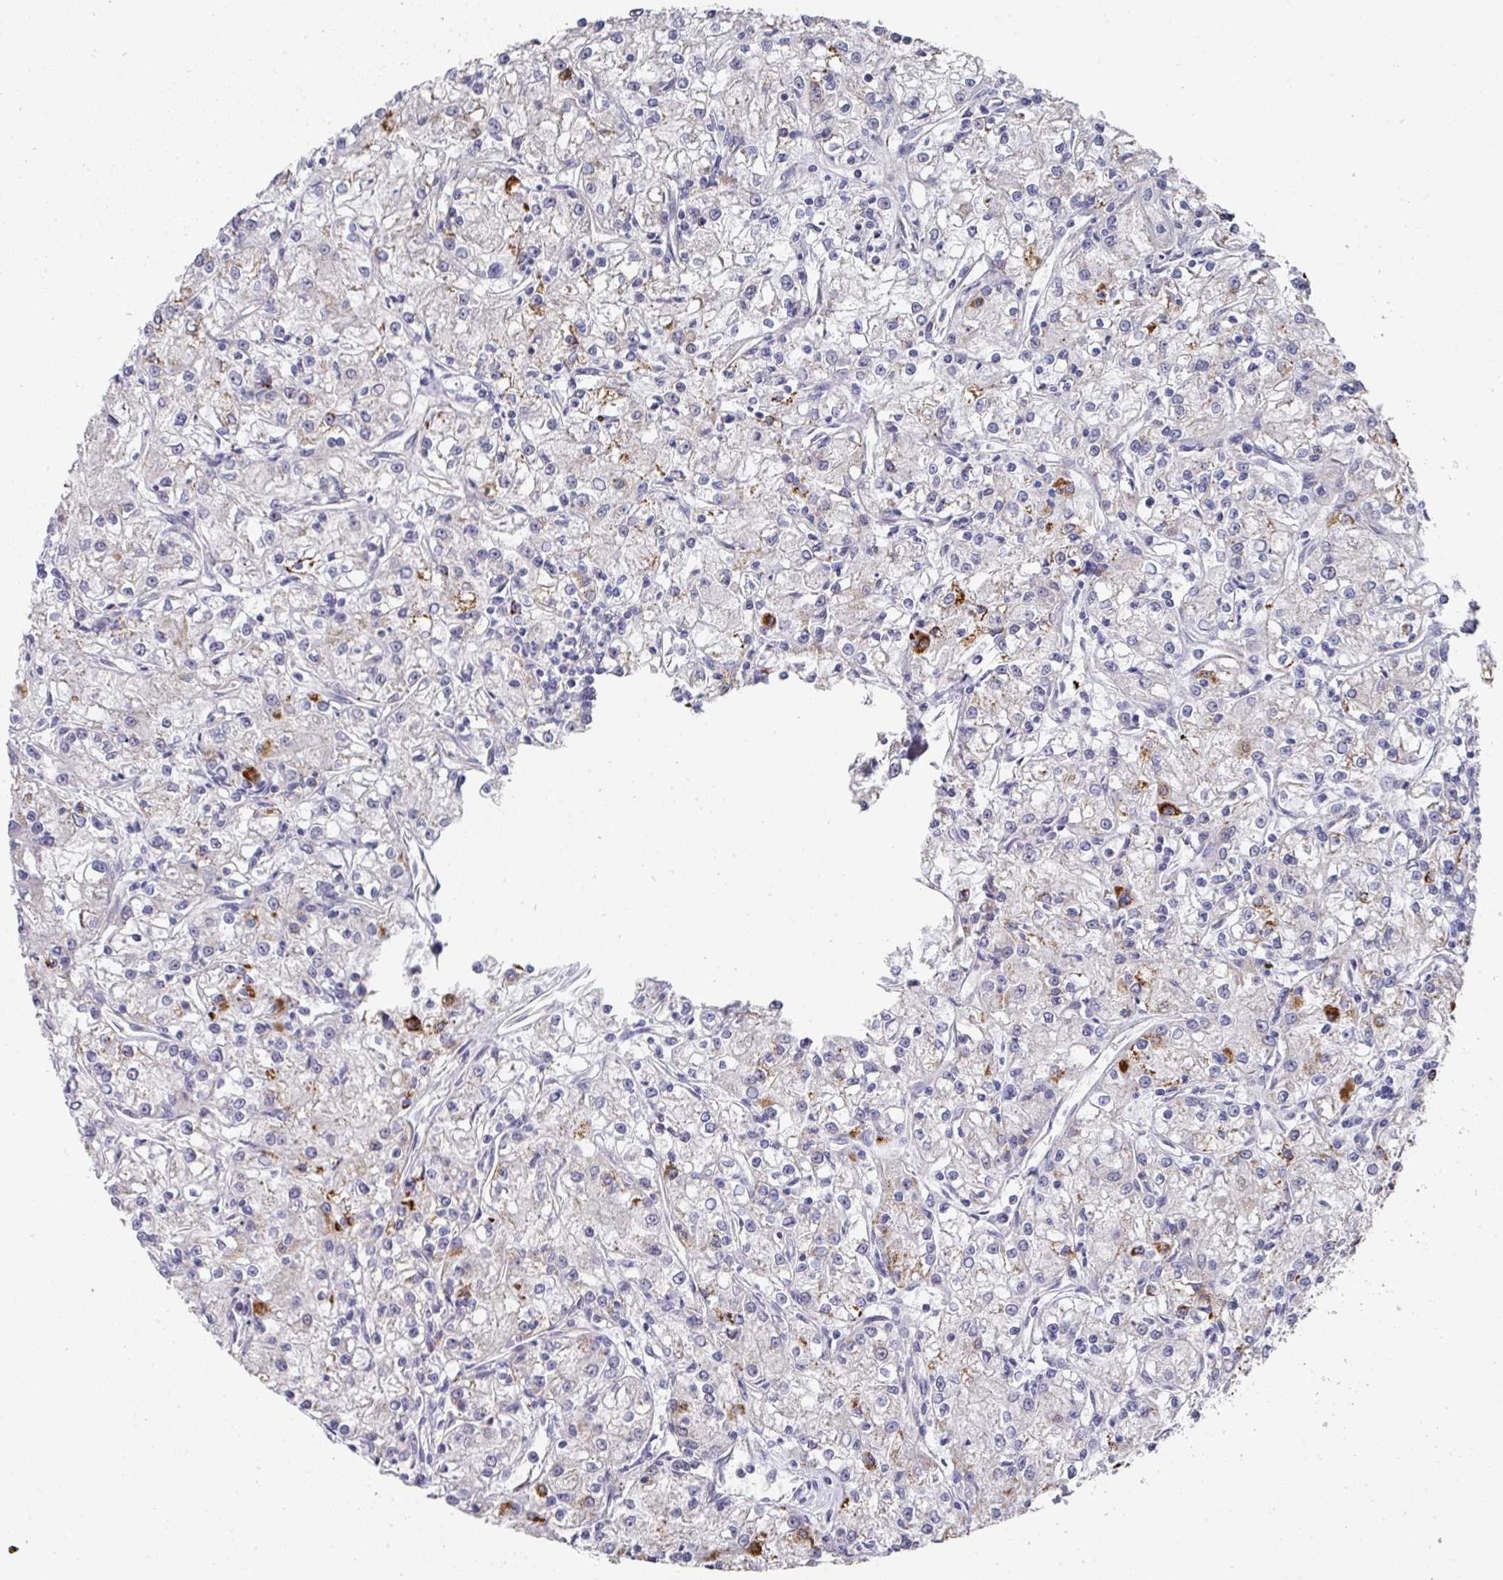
{"staining": {"intensity": "negative", "quantity": "none", "location": "none"}, "tissue": "renal cancer", "cell_type": "Tumor cells", "image_type": "cancer", "snomed": [{"axis": "morphology", "description": "Adenocarcinoma, NOS"}, {"axis": "topography", "description": "Kidney"}], "caption": "High power microscopy image of an IHC photomicrograph of adenocarcinoma (renal), revealing no significant positivity in tumor cells.", "gene": "C18orf25", "patient": {"sex": "female", "age": 59}}